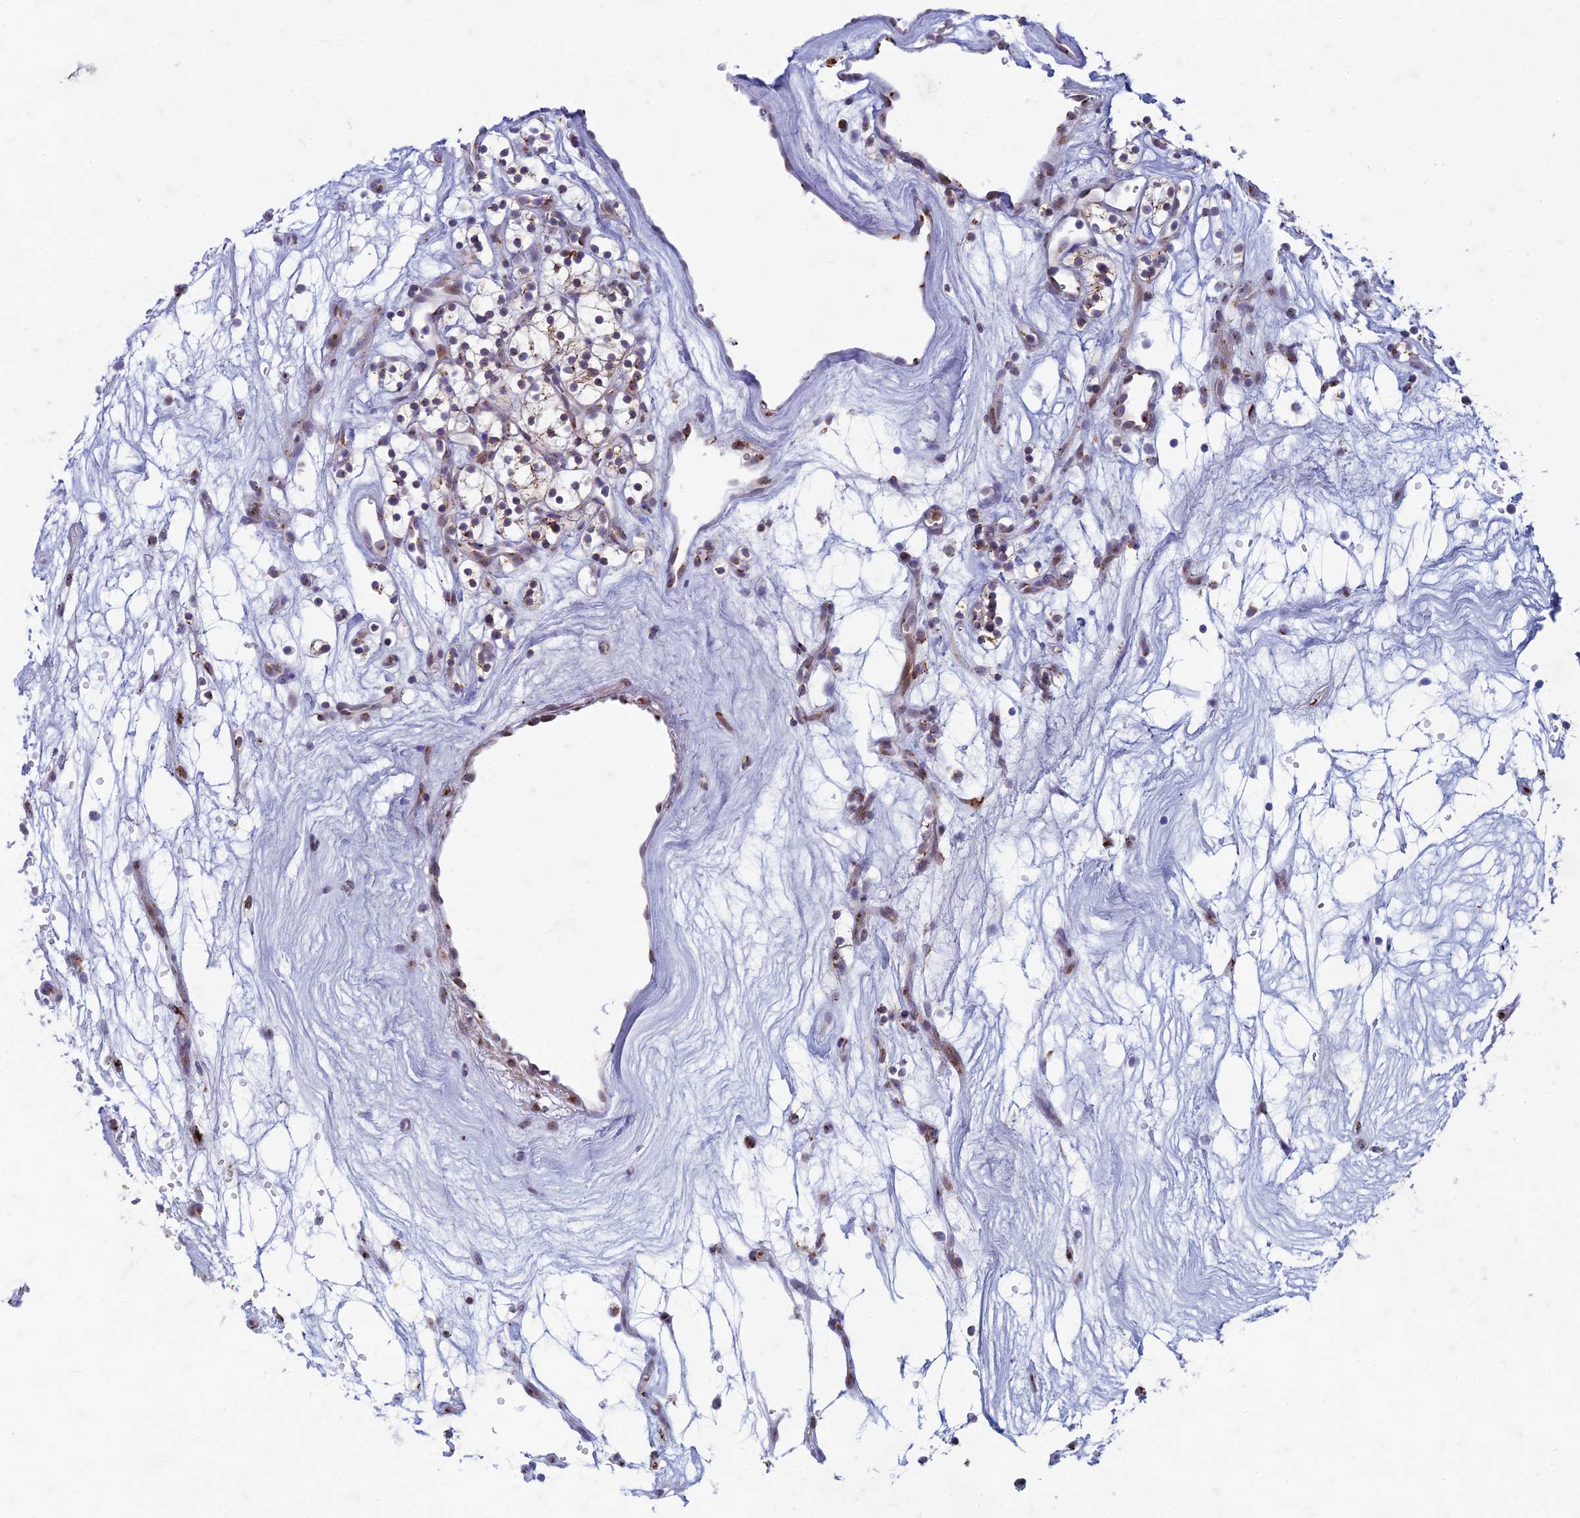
{"staining": {"intensity": "moderate", "quantity": "<25%", "location": "cytoplasmic/membranous"}, "tissue": "renal cancer", "cell_type": "Tumor cells", "image_type": "cancer", "snomed": [{"axis": "morphology", "description": "Adenocarcinoma, NOS"}, {"axis": "topography", "description": "Kidney"}], "caption": "This is a histology image of immunohistochemistry staining of renal cancer (adenocarcinoma), which shows moderate positivity in the cytoplasmic/membranous of tumor cells.", "gene": "FAM3C", "patient": {"sex": "female", "age": 57}}